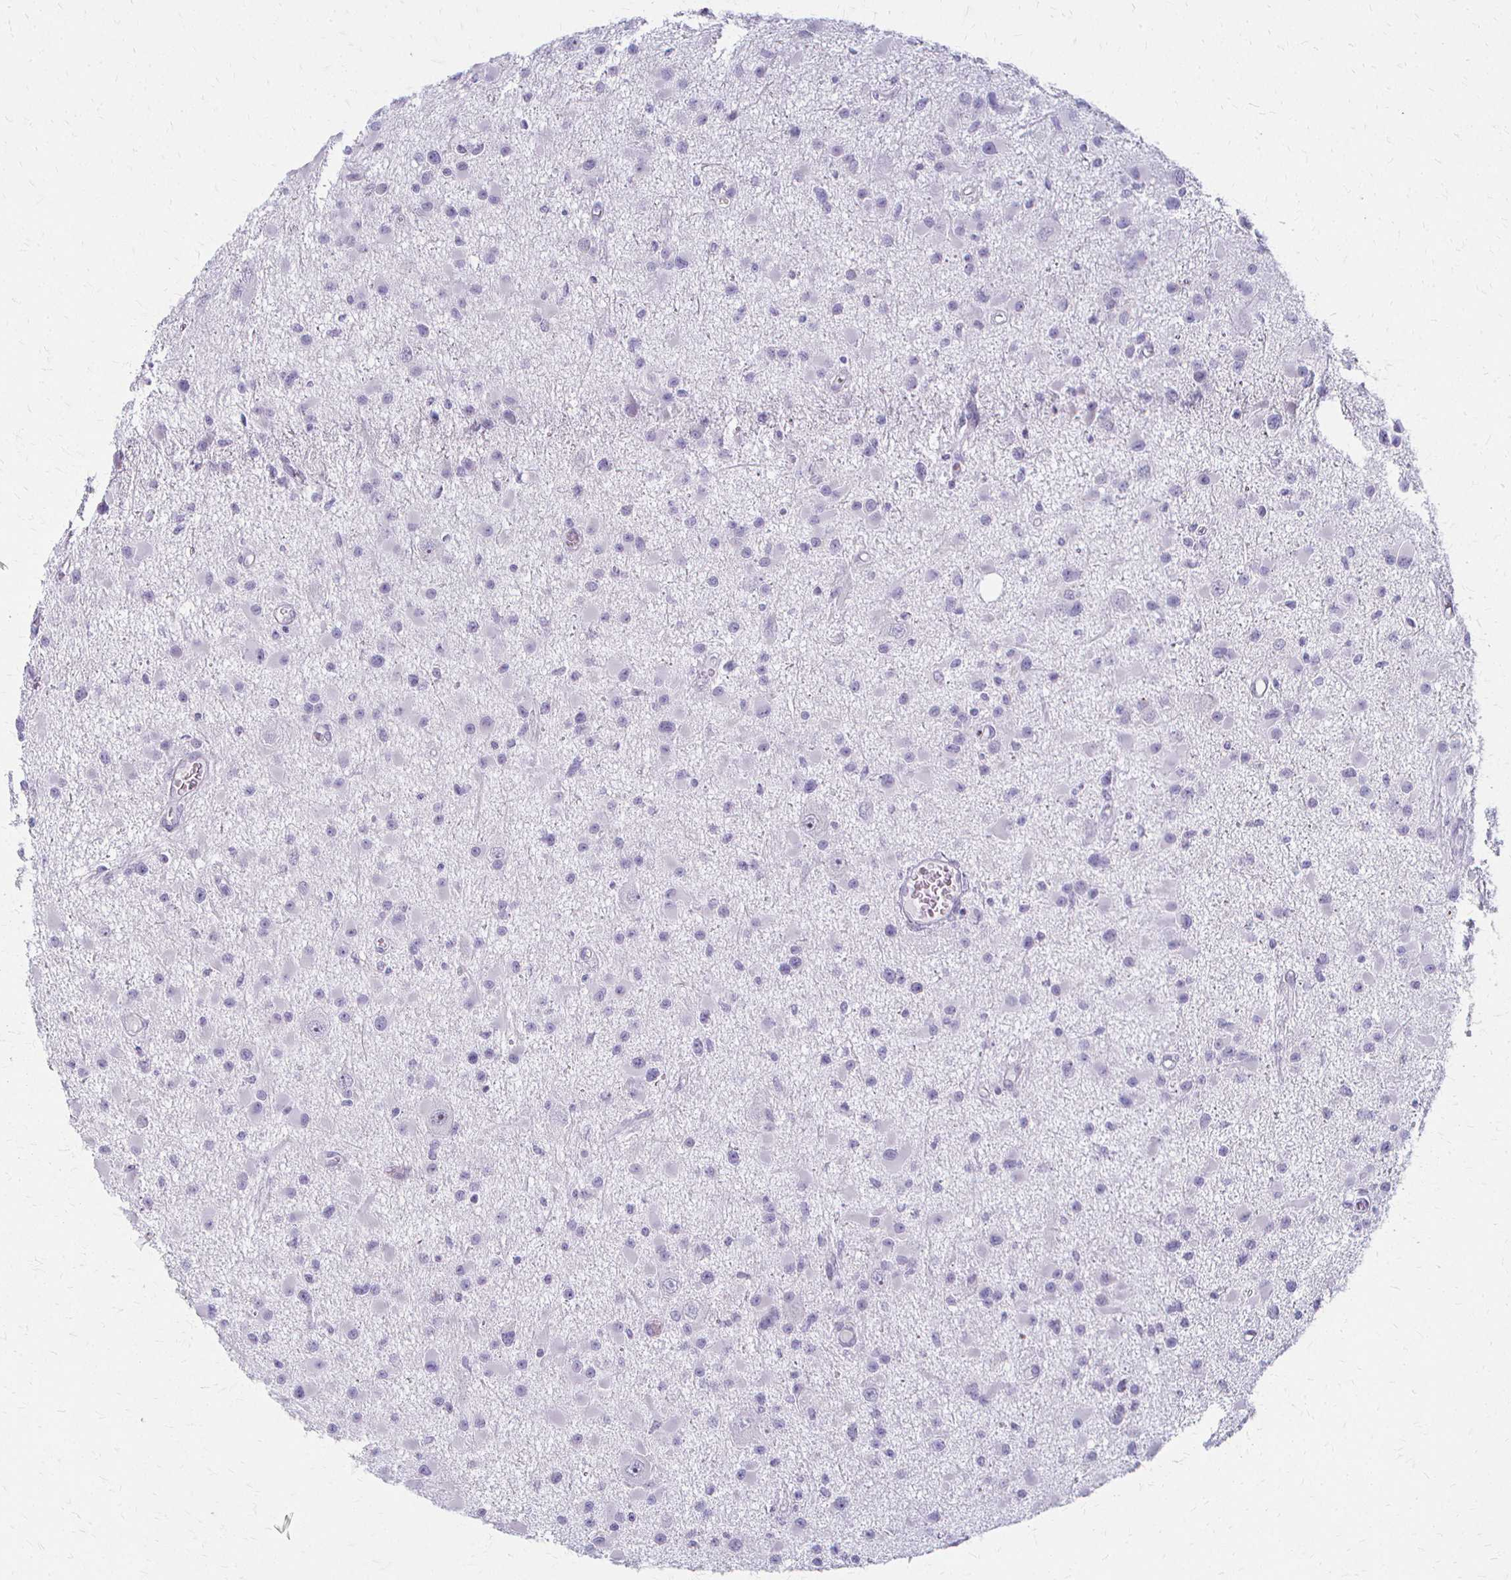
{"staining": {"intensity": "negative", "quantity": "none", "location": "none"}, "tissue": "glioma", "cell_type": "Tumor cells", "image_type": "cancer", "snomed": [{"axis": "morphology", "description": "Glioma, malignant, High grade"}, {"axis": "topography", "description": "Brain"}], "caption": "Tumor cells are negative for brown protein staining in glioma.", "gene": "ACP5", "patient": {"sex": "male", "age": 54}}